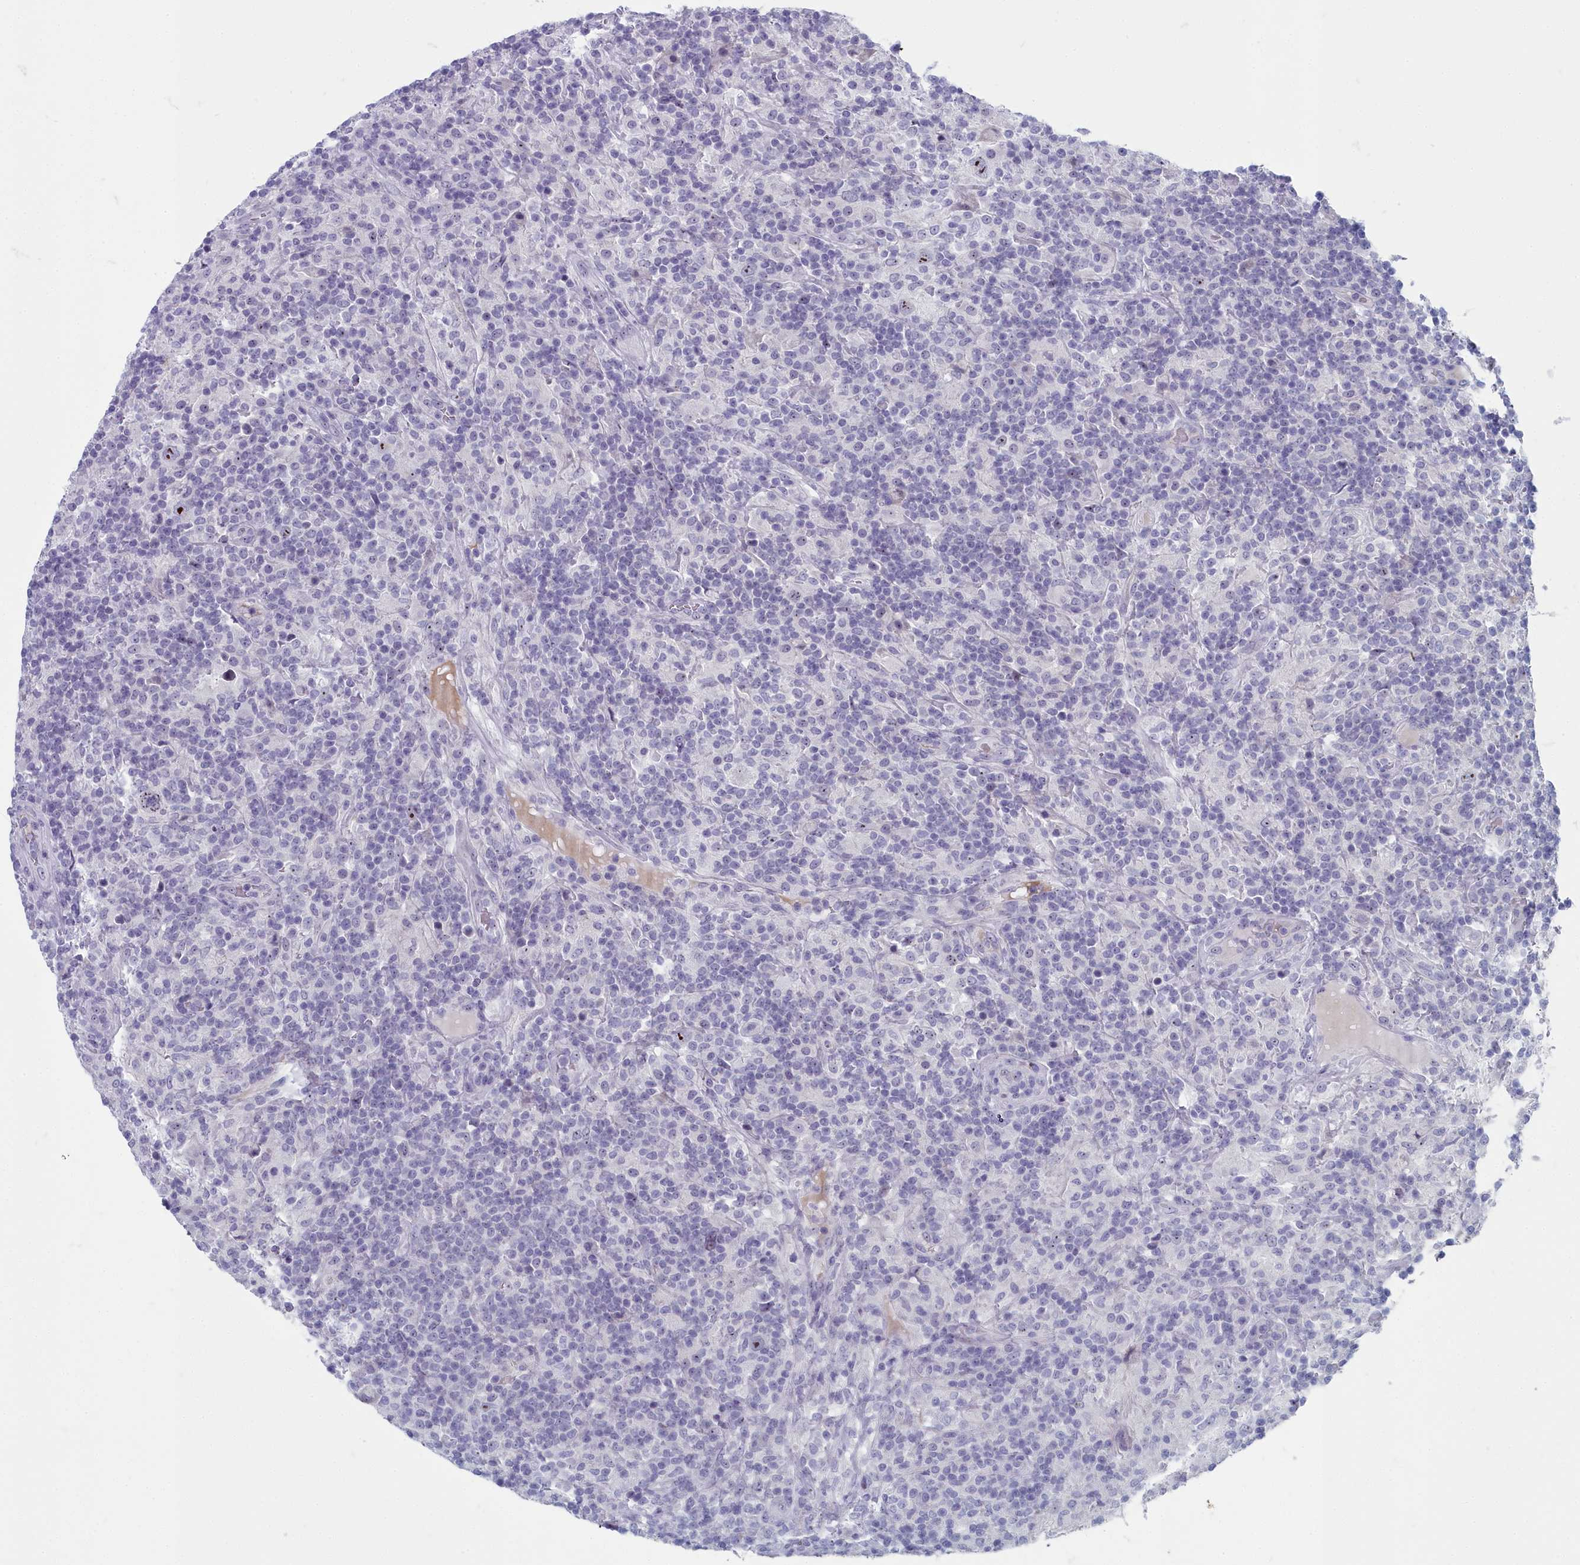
{"staining": {"intensity": "moderate", "quantity": "25%-75%", "location": "nuclear"}, "tissue": "lymphoma", "cell_type": "Tumor cells", "image_type": "cancer", "snomed": [{"axis": "morphology", "description": "Hodgkin's disease, NOS"}, {"axis": "topography", "description": "Lymph node"}], "caption": "About 25%-75% of tumor cells in lymphoma display moderate nuclear protein expression as visualized by brown immunohistochemical staining.", "gene": "INSYN2A", "patient": {"sex": "male", "age": 70}}